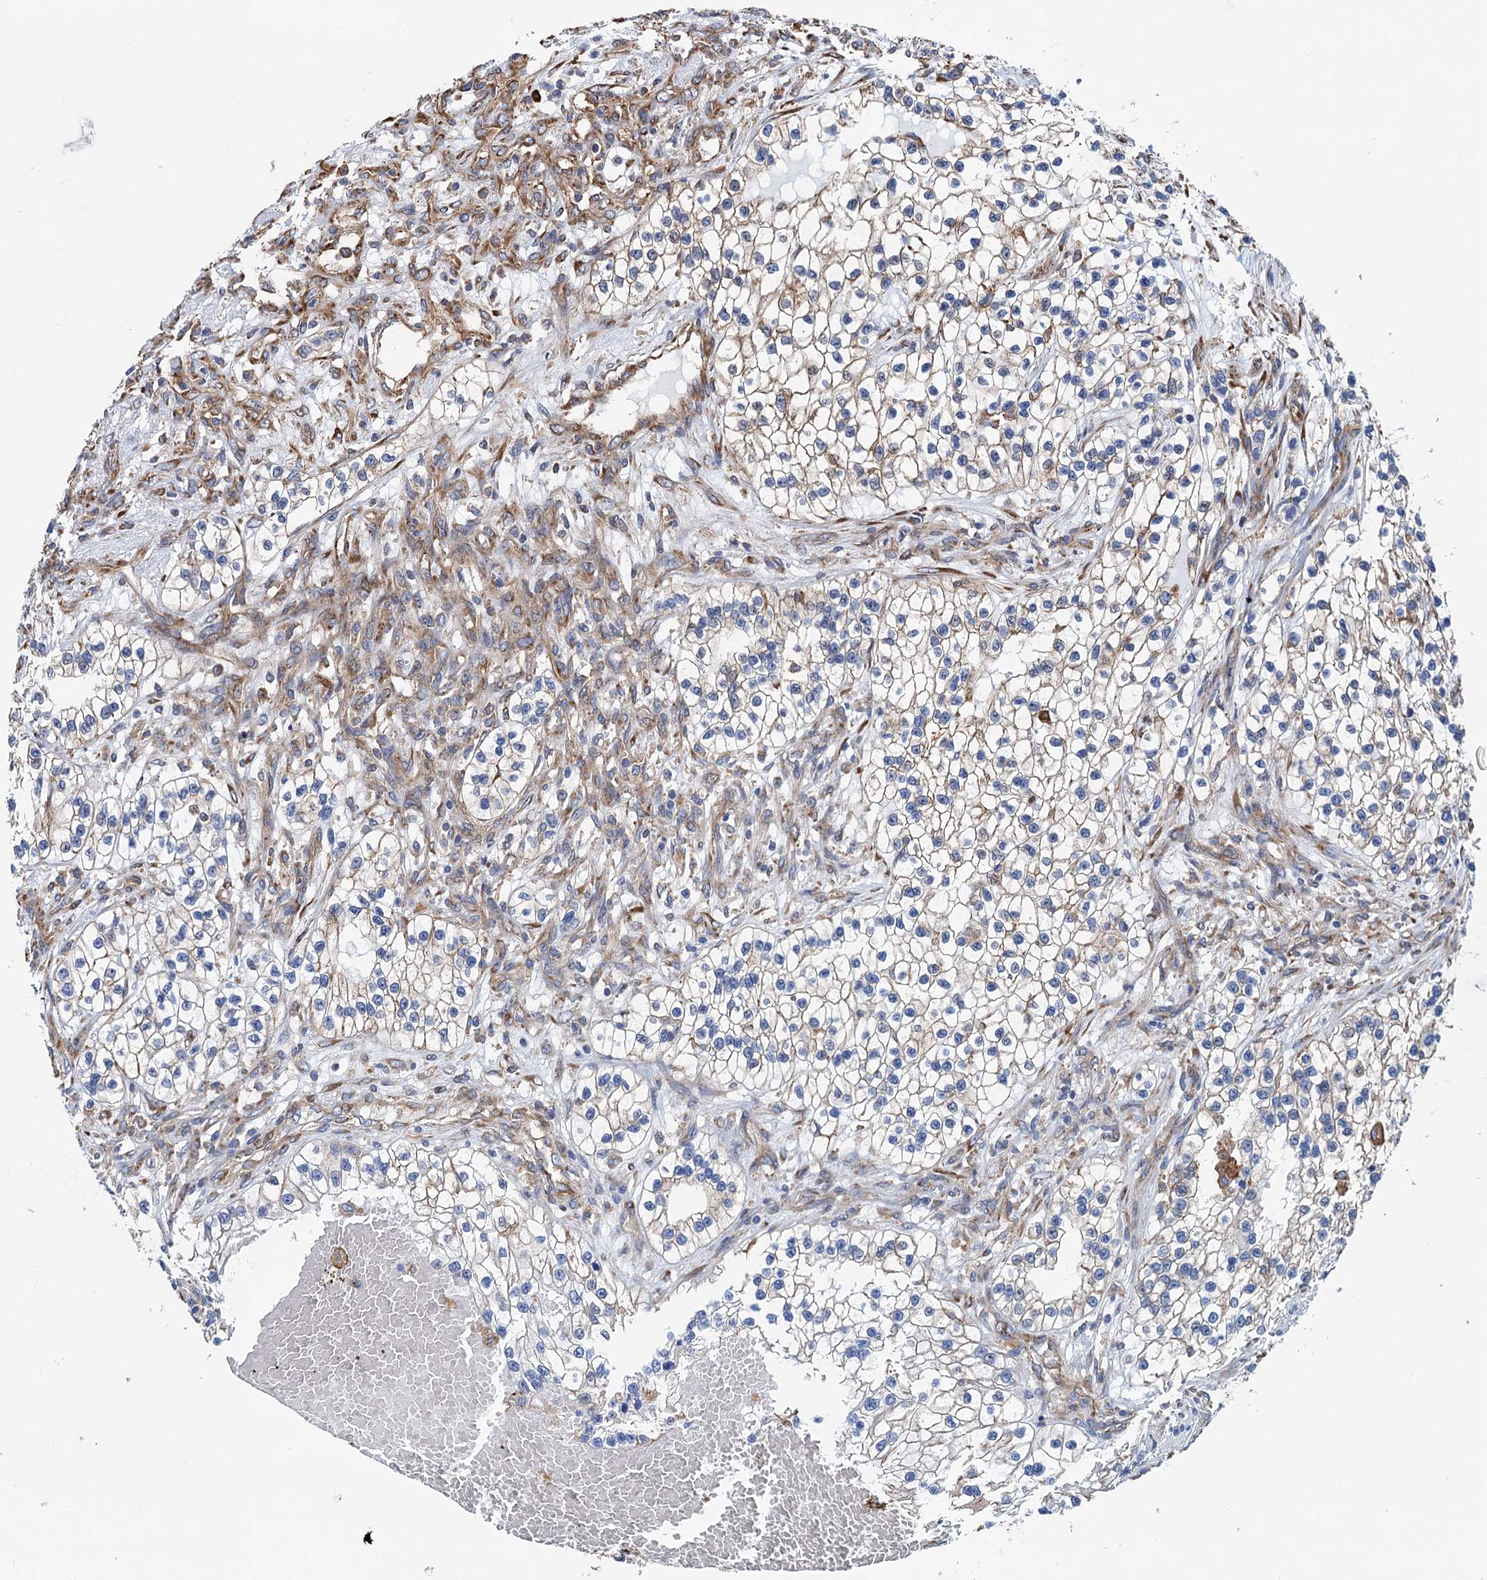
{"staining": {"intensity": "negative", "quantity": "none", "location": "none"}, "tissue": "renal cancer", "cell_type": "Tumor cells", "image_type": "cancer", "snomed": [{"axis": "morphology", "description": "Adenocarcinoma, NOS"}, {"axis": "topography", "description": "Kidney"}], "caption": "High power microscopy micrograph of an IHC image of adenocarcinoma (renal), revealing no significant expression in tumor cells.", "gene": "SLC12A7", "patient": {"sex": "female", "age": 57}}